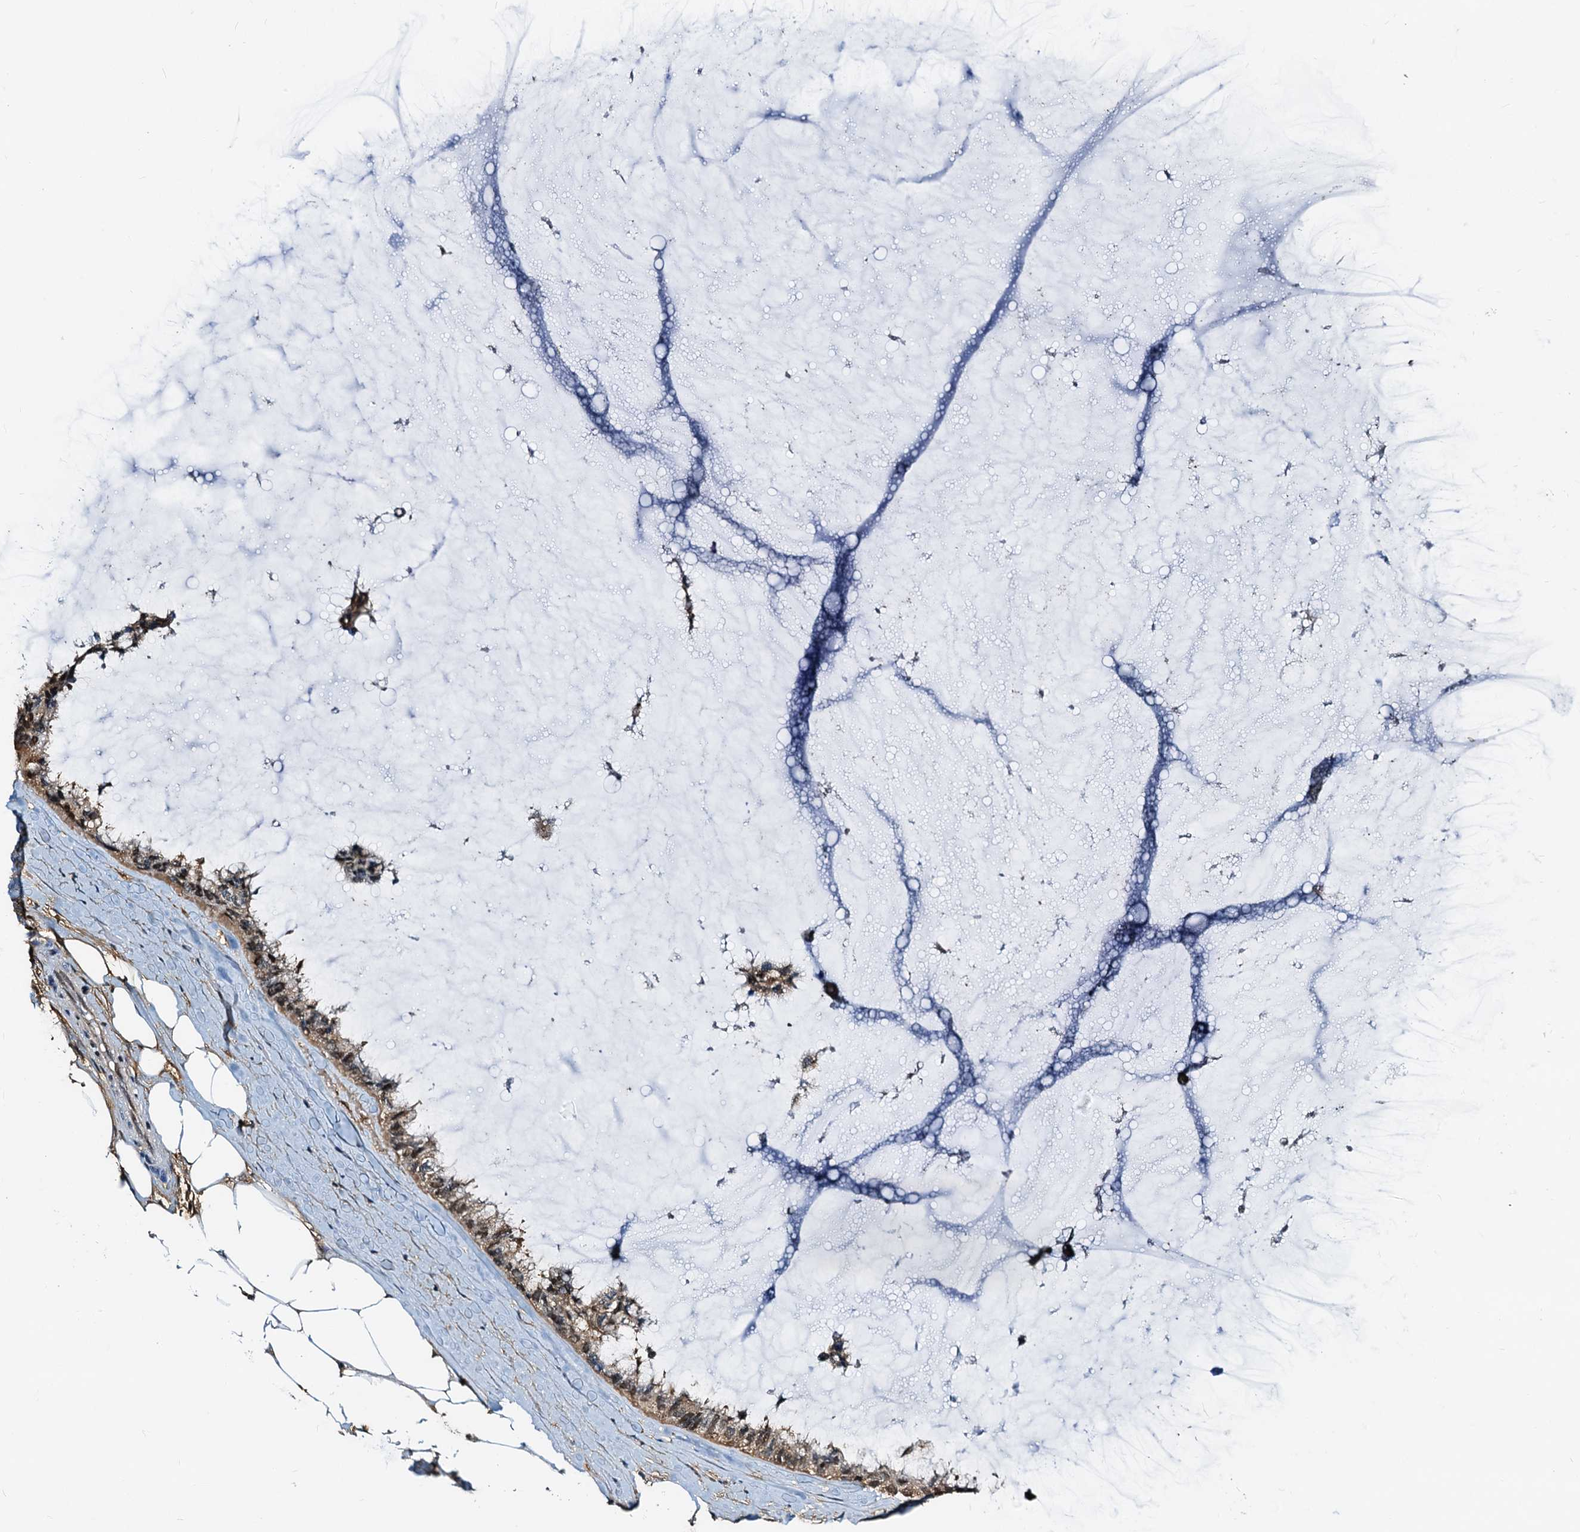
{"staining": {"intensity": "moderate", "quantity": "25%-75%", "location": "cytoplasmic/membranous,nuclear"}, "tissue": "ovarian cancer", "cell_type": "Tumor cells", "image_type": "cancer", "snomed": [{"axis": "morphology", "description": "Cystadenocarcinoma, mucinous, NOS"}, {"axis": "topography", "description": "Ovary"}], "caption": "Immunohistochemical staining of mucinous cystadenocarcinoma (ovarian) displays medium levels of moderate cytoplasmic/membranous and nuclear positivity in about 25%-75% of tumor cells. (brown staining indicates protein expression, while blue staining denotes nuclei).", "gene": "PTGES3", "patient": {"sex": "female", "age": 39}}